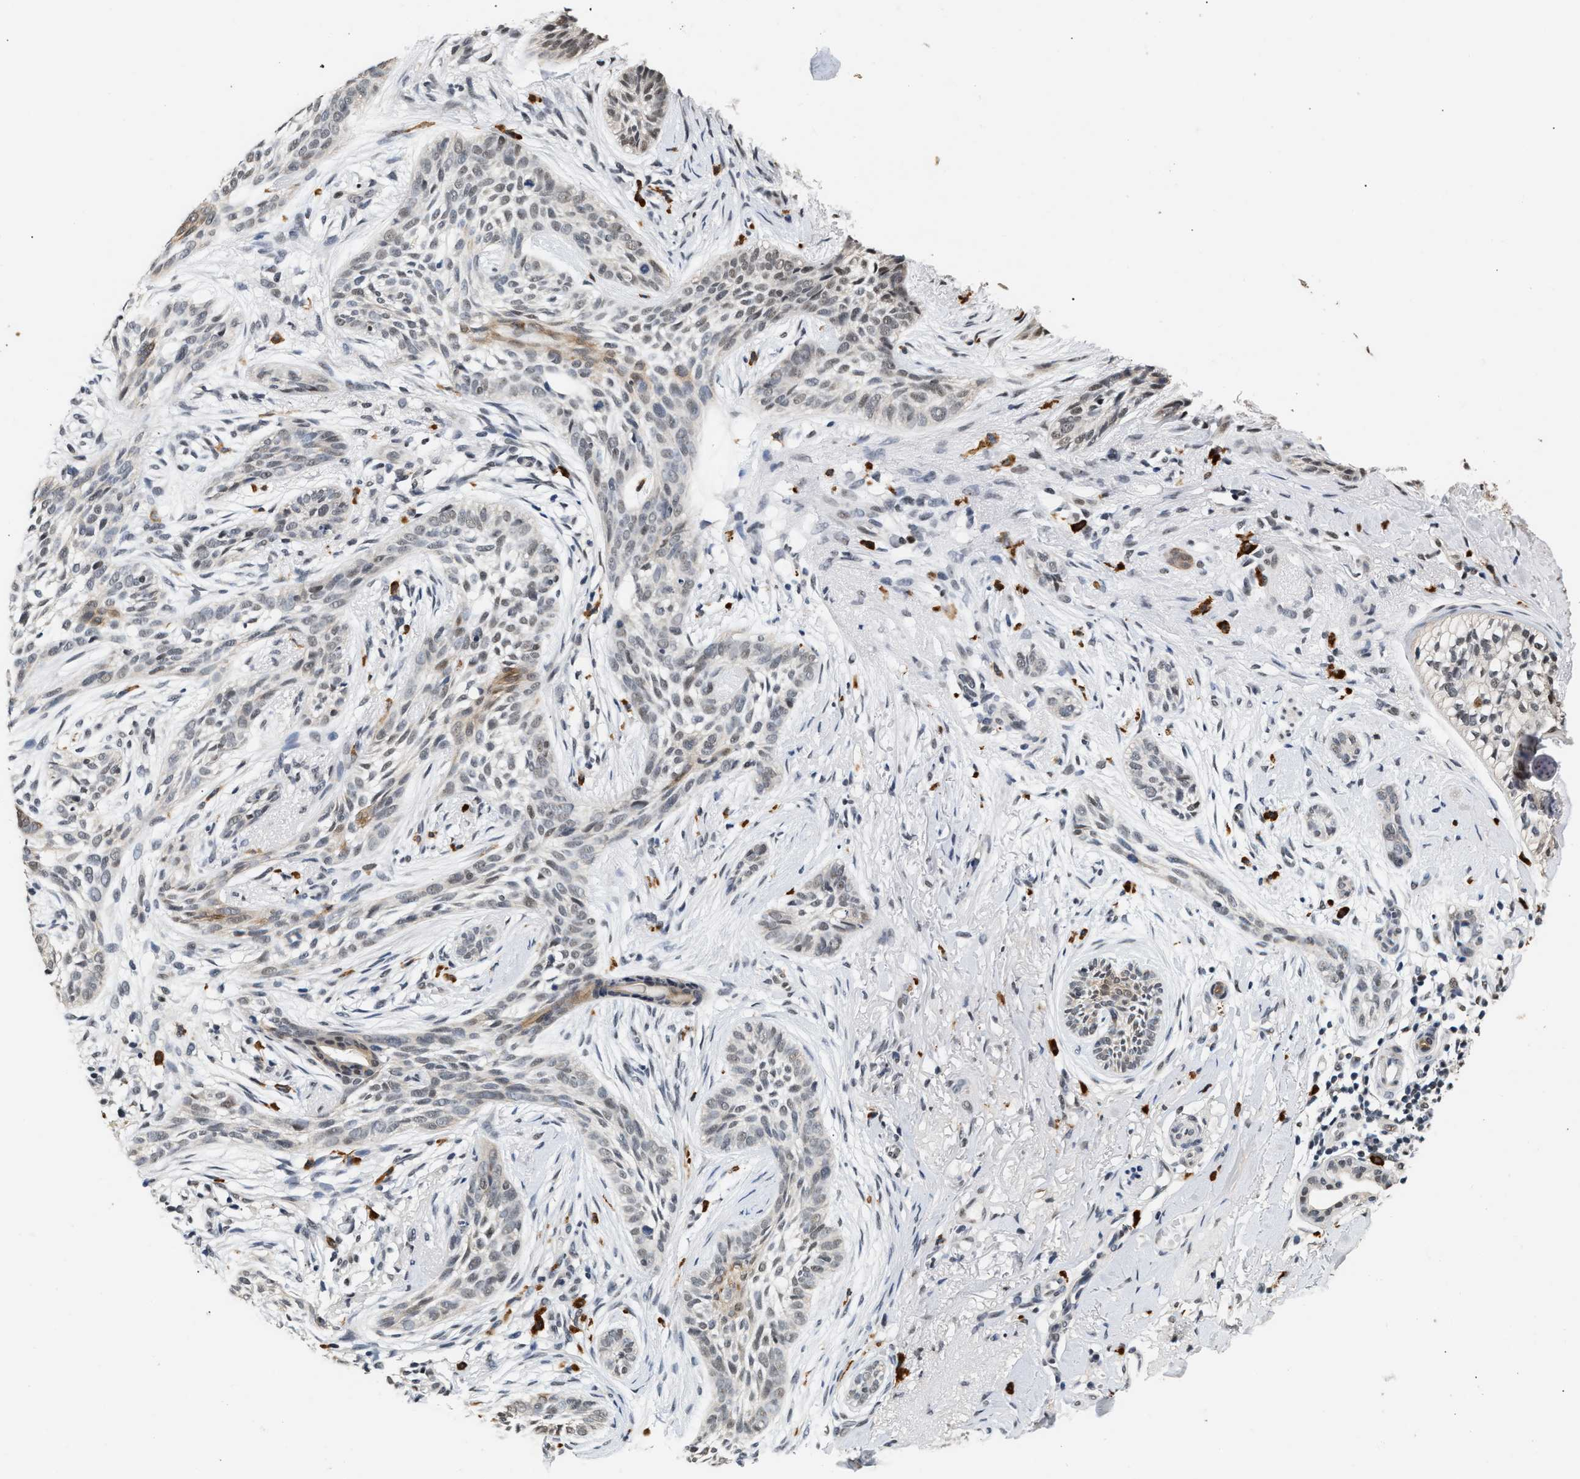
{"staining": {"intensity": "negative", "quantity": "none", "location": "none"}, "tissue": "skin cancer", "cell_type": "Tumor cells", "image_type": "cancer", "snomed": [{"axis": "morphology", "description": "Basal cell carcinoma"}, {"axis": "topography", "description": "Skin"}], "caption": "Tumor cells are negative for brown protein staining in skin basal cell carcinoma.", "gene": "THOC1", "patient": {"sex": "female", "age": 88}}